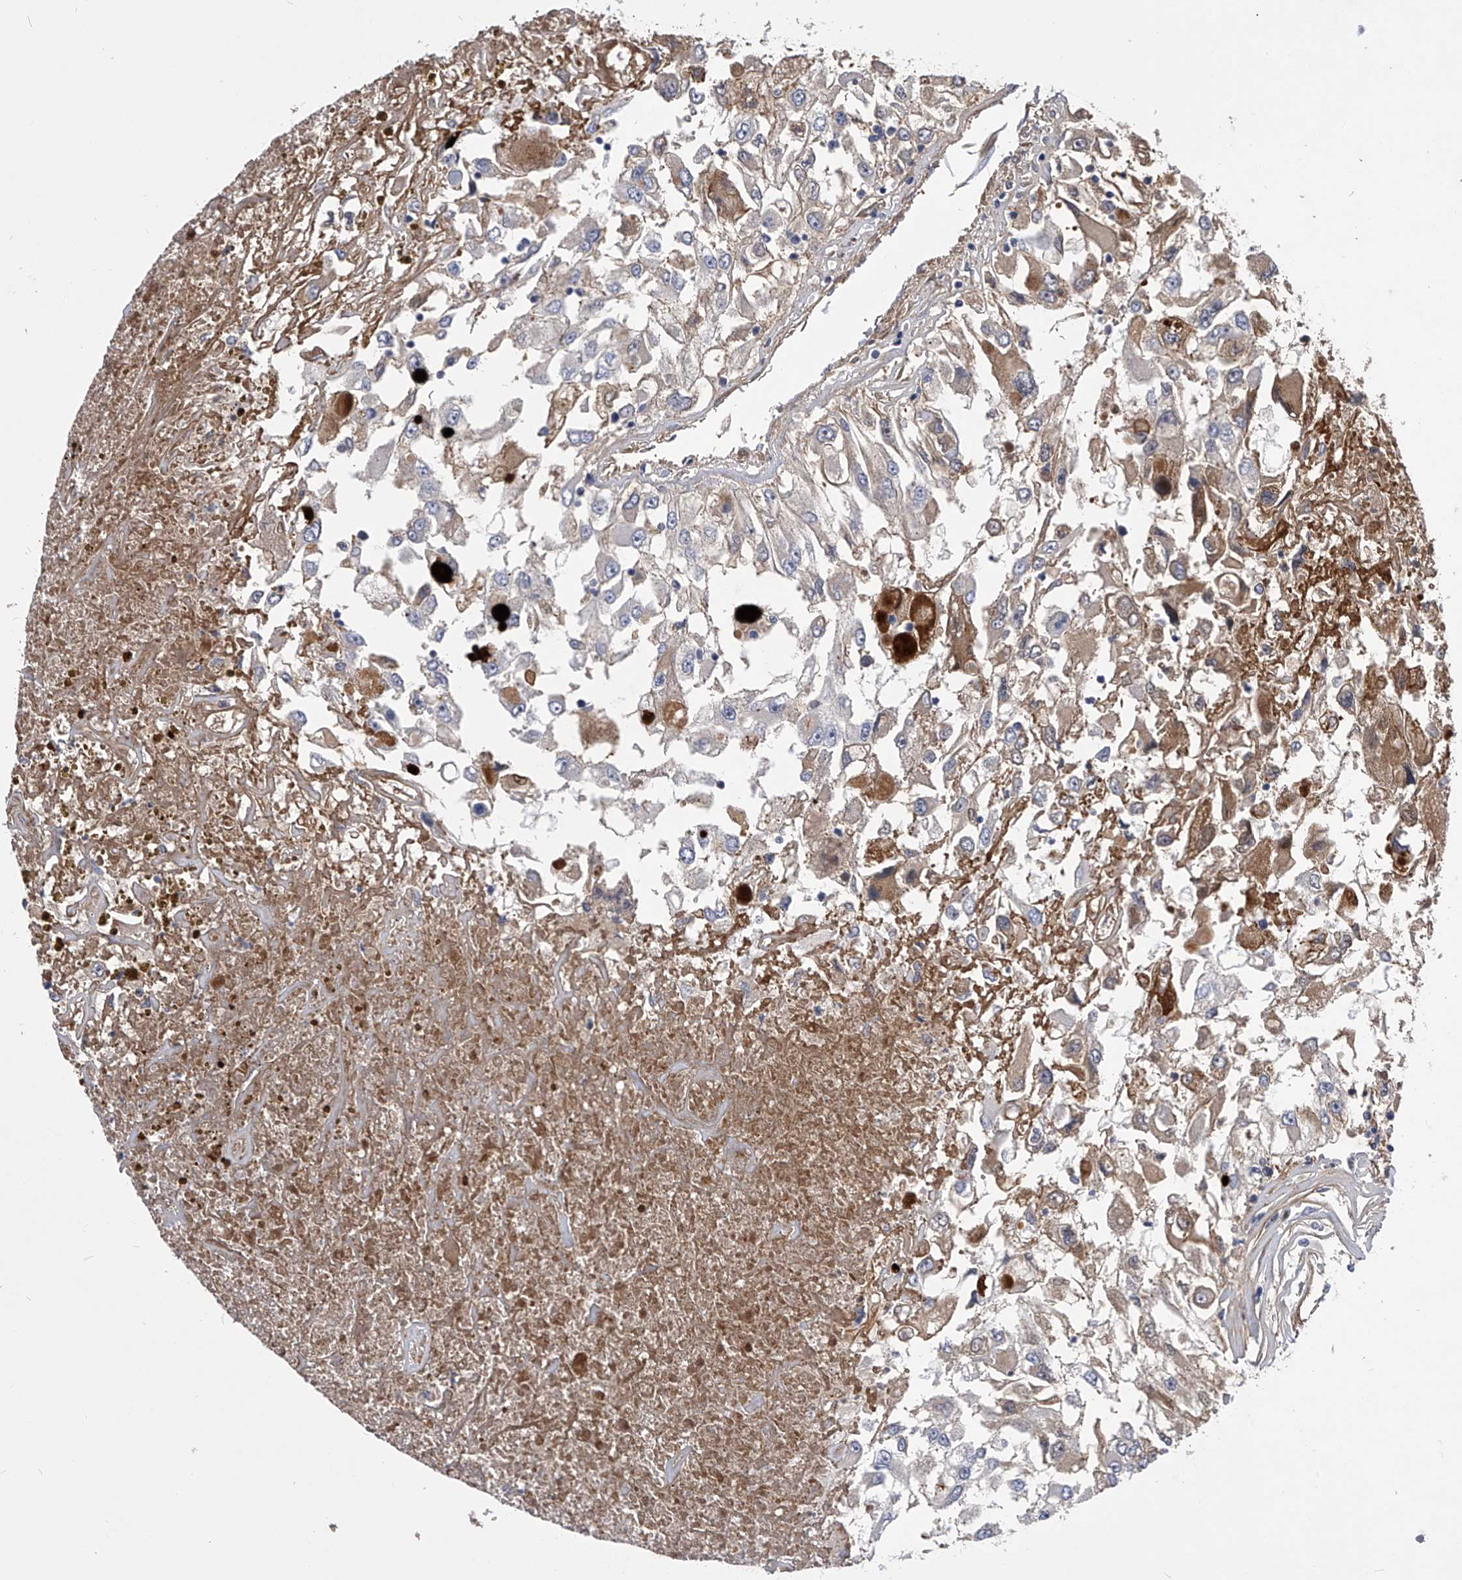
{"staining": {"intensity": "moderate", "quantity": "<25%", "location": "cytoplasmic/membranous"}, "tissue": "renal cancer", "cell_type": "Tumor cells", "image_type": "cancer", "snomed": [{"axis": "morphology", "description": "Adenocarcinoma, NOS"}, {"axis": "topography", "description": "Kidney"}], "caption": "Renal adenocarcinoma tissue demonstrates moderate cytoplasmic/membranous positivity in approximately <25% of tumor cells The staining was performed using DAB to visualize the protein expression in brown, while the nuclei were stained in blue with hematoxylin (Magnification: 20x).", "gene": "MDN1", "patient": {"sex": "female", "age": 52}}